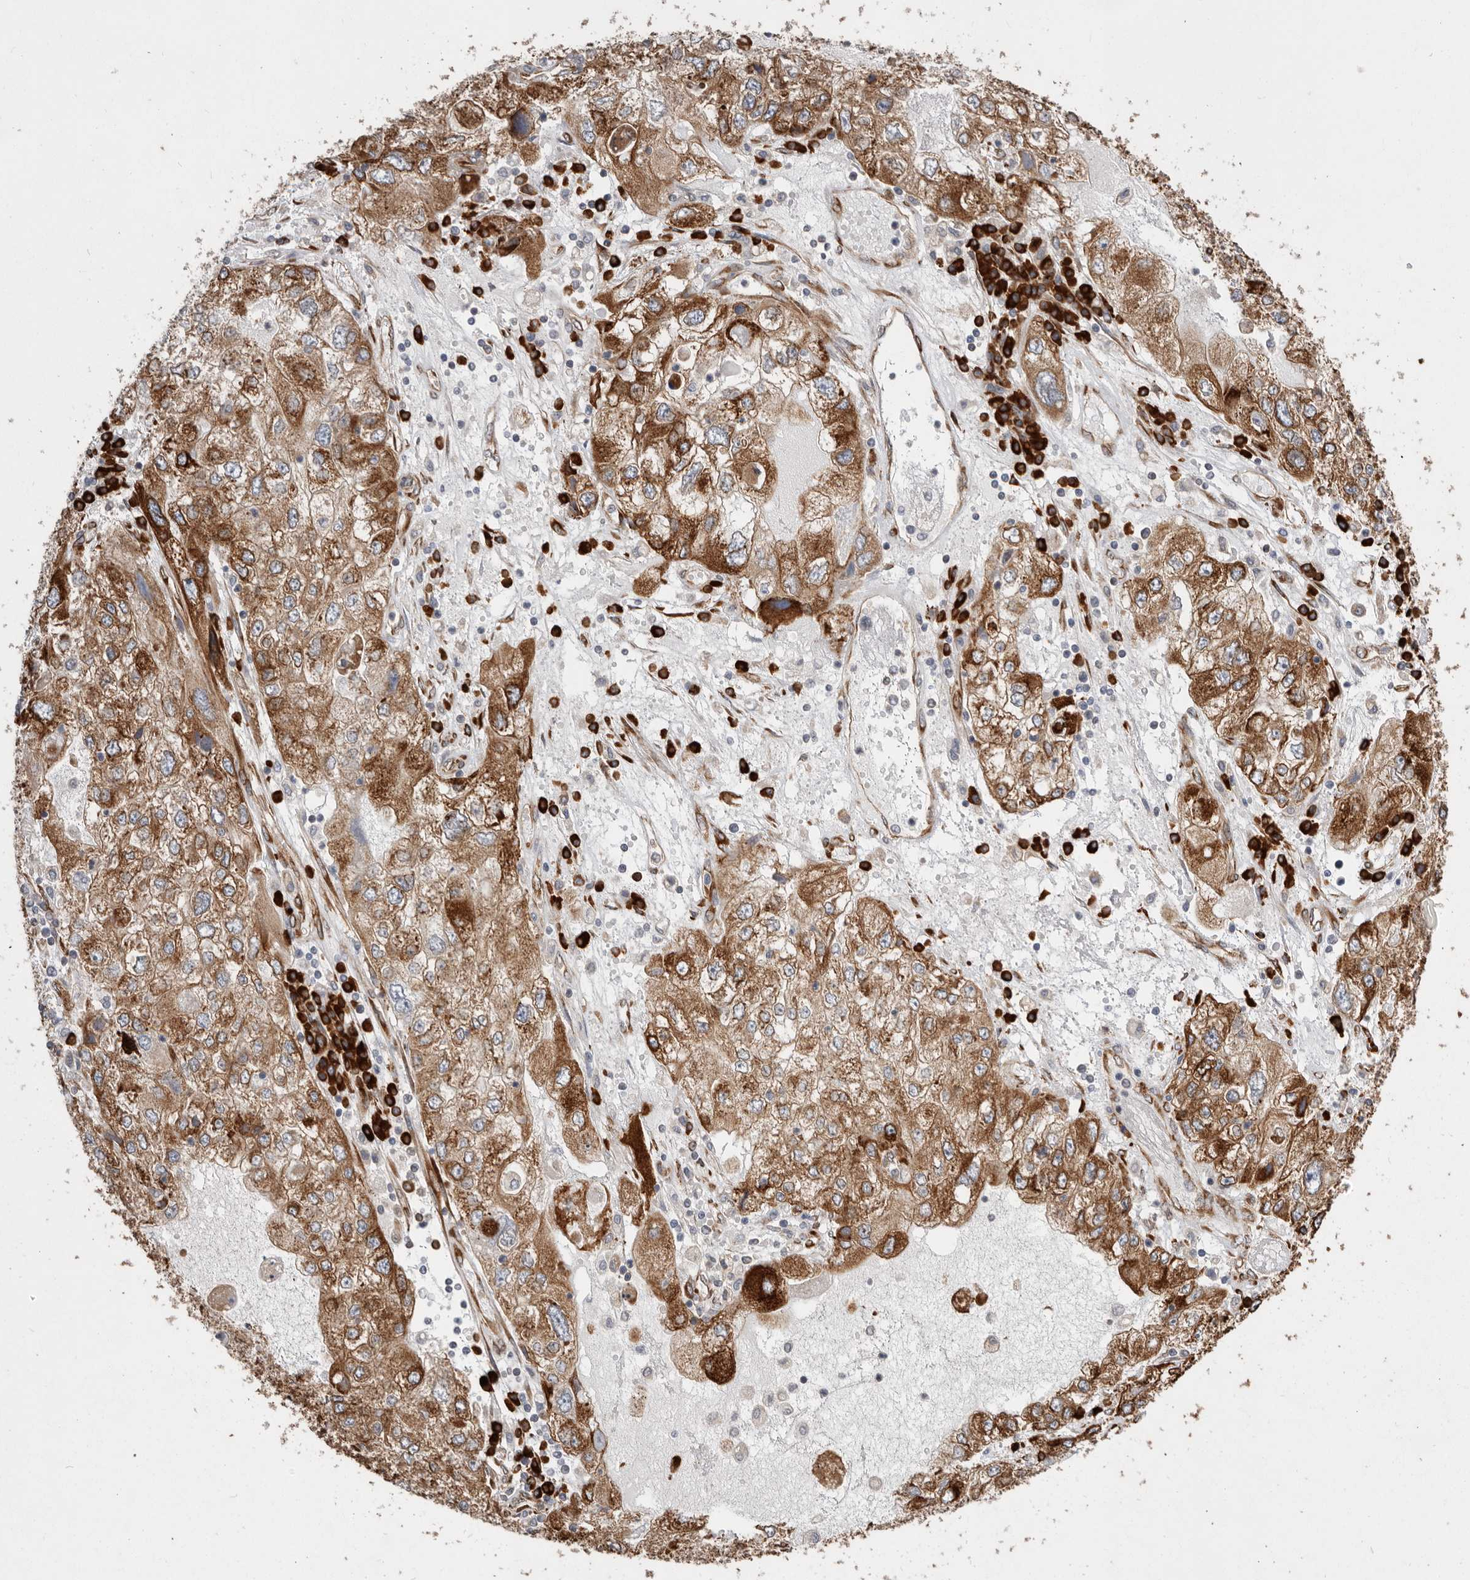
{"staining": {"intensity": "strong", "quantity": ">75%", "location": "cytoplasmic/membranous"}, "tissue": "endometrial cancer", "cell_type": "Tumor cells", "image_type": "cancer", "snomed": [{"axis": "morphology", "description": "Adenocarcinoma, NOS"}, {"axis": "topography", "description": "Endometrium"}], "caption": "Immunohistochemical staining of endometrial adenocarcinoma shows high levels of strong cytoplasmic/membranous positivity in about >75% of tumor cells.", "gene": "WDTC1", "patient": {"sex": "female", "age": 49}}